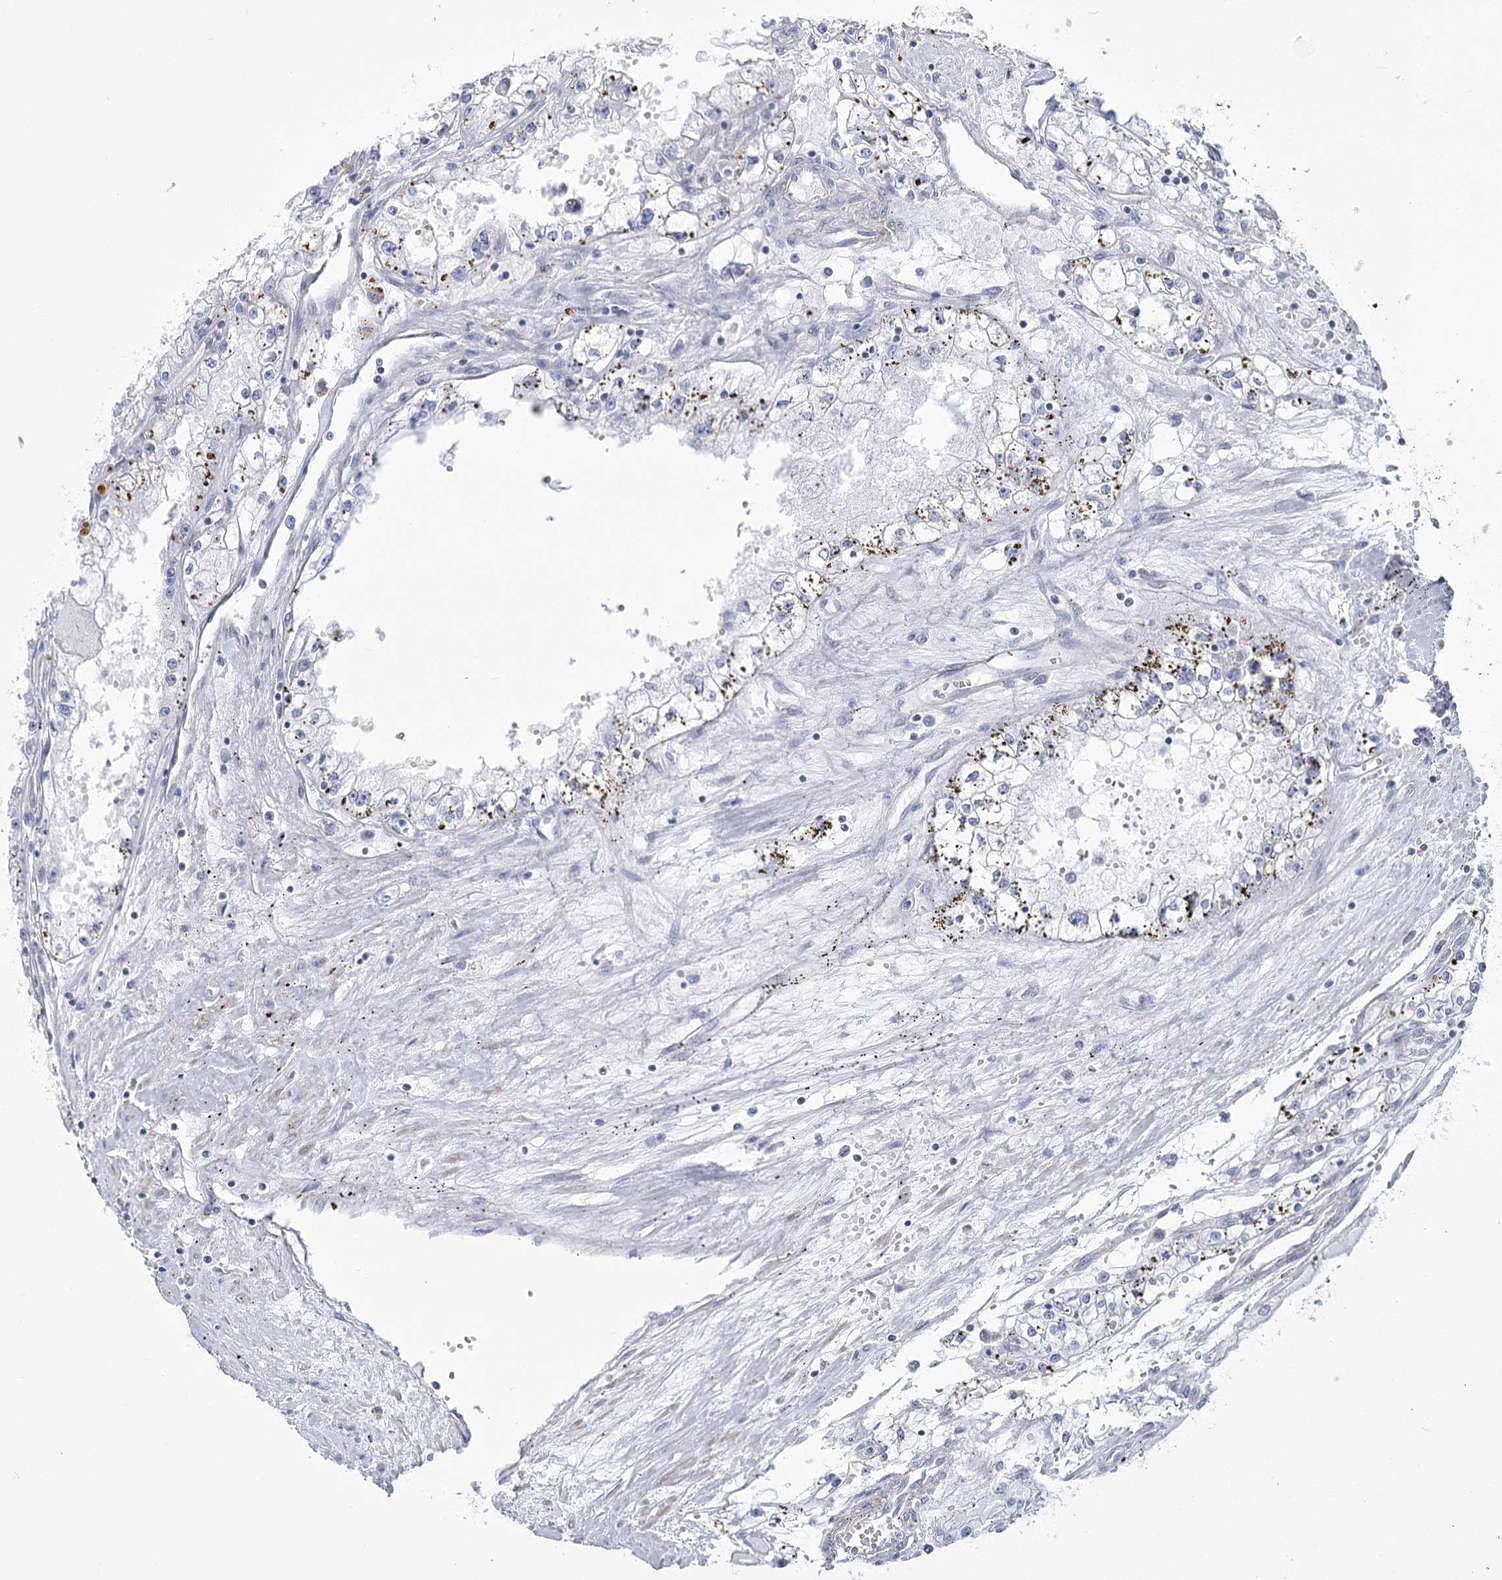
{"staining": {"intensity": "negative", "quantity": "none", "location": "none"}, "tissue": "renal cancer", "cell_type": "Tumor cells", "image_type": "cancer", "snomed": [{"axis": "morphology", "description": "Adenocarcinoma, NOS"}, {"axis": "topography", "description": "Kidney"}], "caption": "Immunohistochemistry (IHC) of adenocarcinoma (renal) shows no positivity in tumor cells.", "gene": "PDHB", "patient": {"sex": "male", "age": 56}}